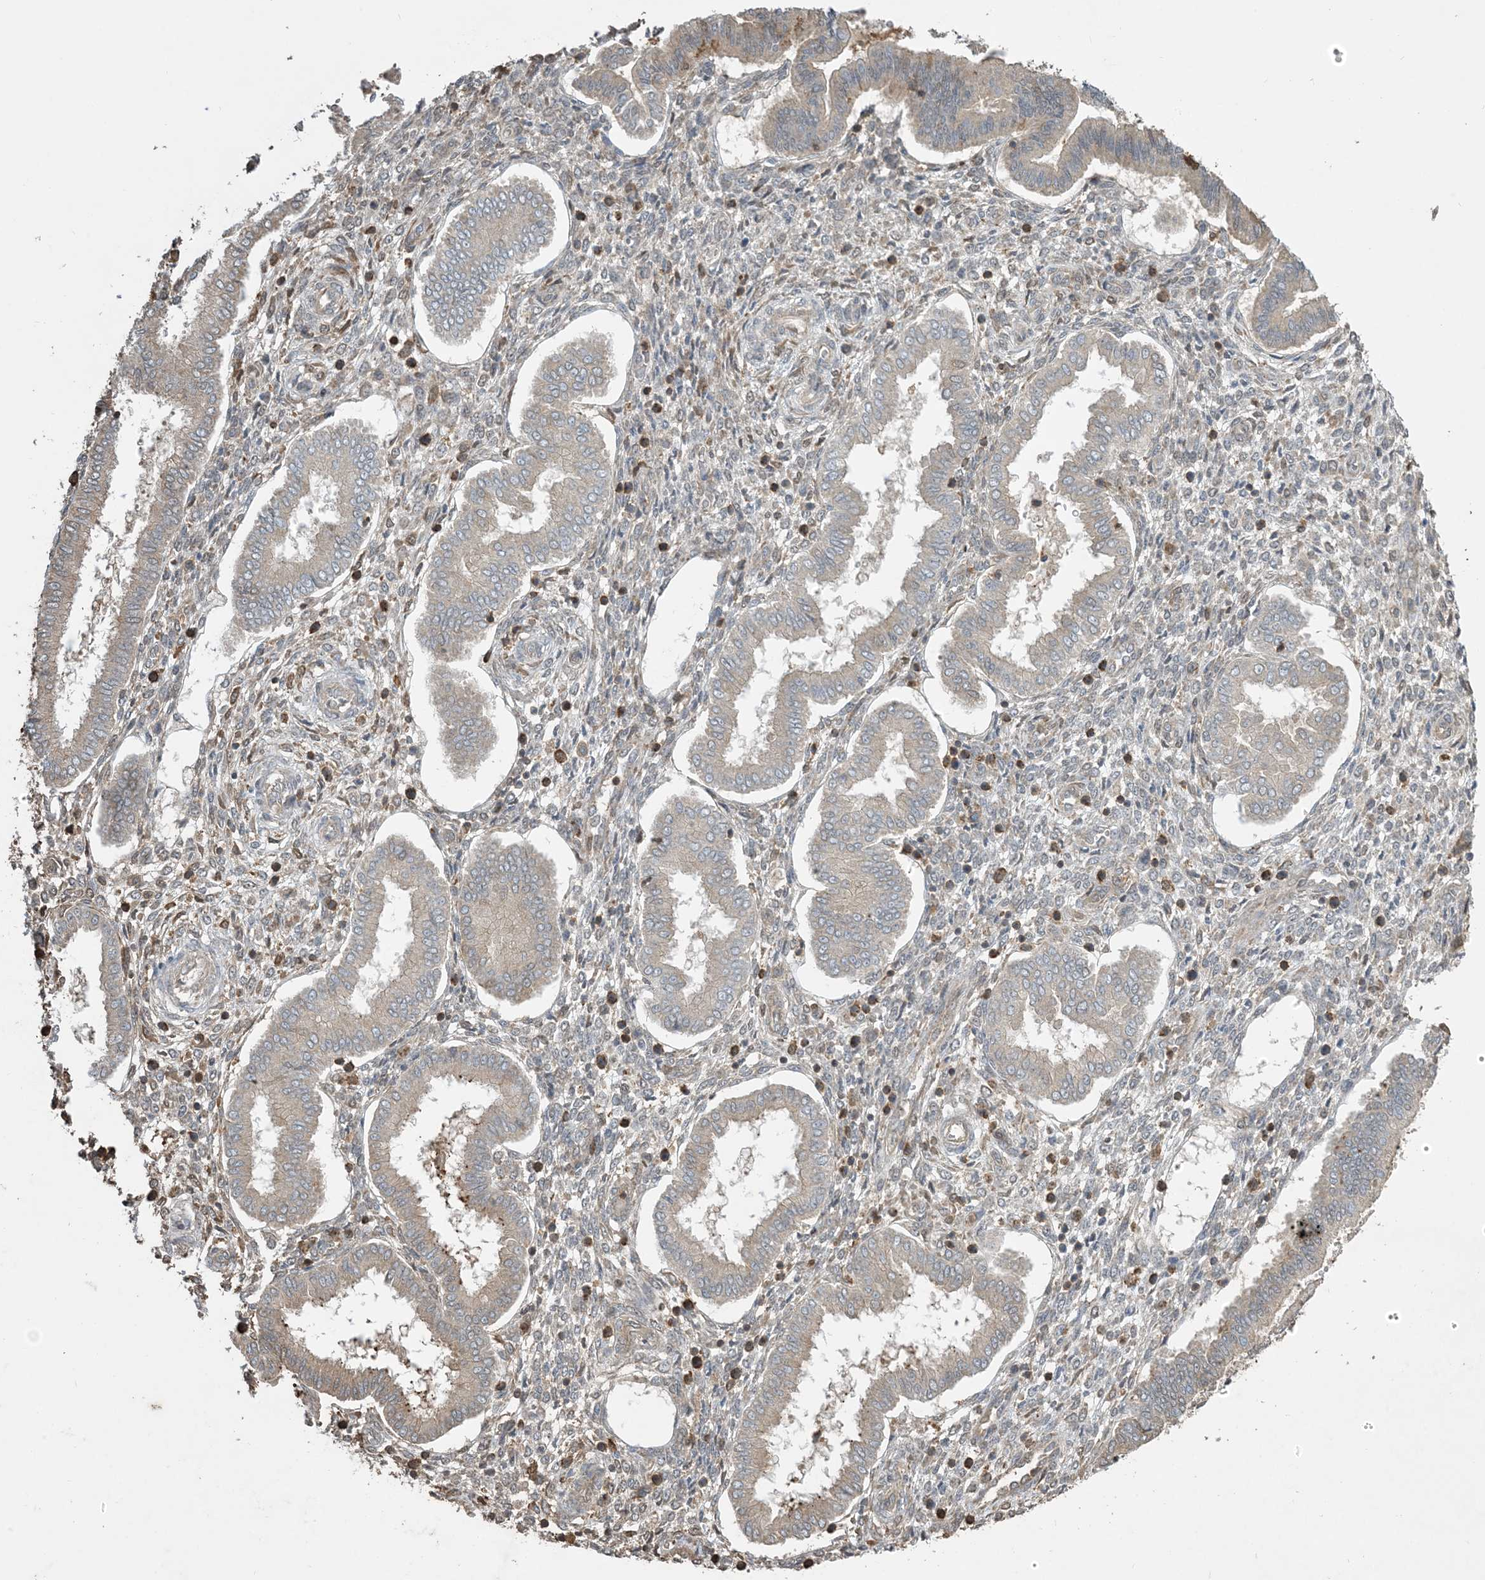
{"staining": {"intensity": "weak", "quantity": "<25%", "location": "cytoplasmic/membranous"}, "tissue": "endometrium", "cell_type": "Cells in endometrial stroma", "image_type": "normal", "snomed": [{"axis": "morphology", "description": "Normal tissue, NOS"}, {"axis": "topography", "description": "Endometrium"}], "caption": "High power microscopy histopathology image of an immunohistochemistry (IHC) image of unremarkable endometrium, revealing no significant expression in cells in endometrial stroma.", "gene": "TMSB4X", "patient": {"sex": "female", "age": 24}}